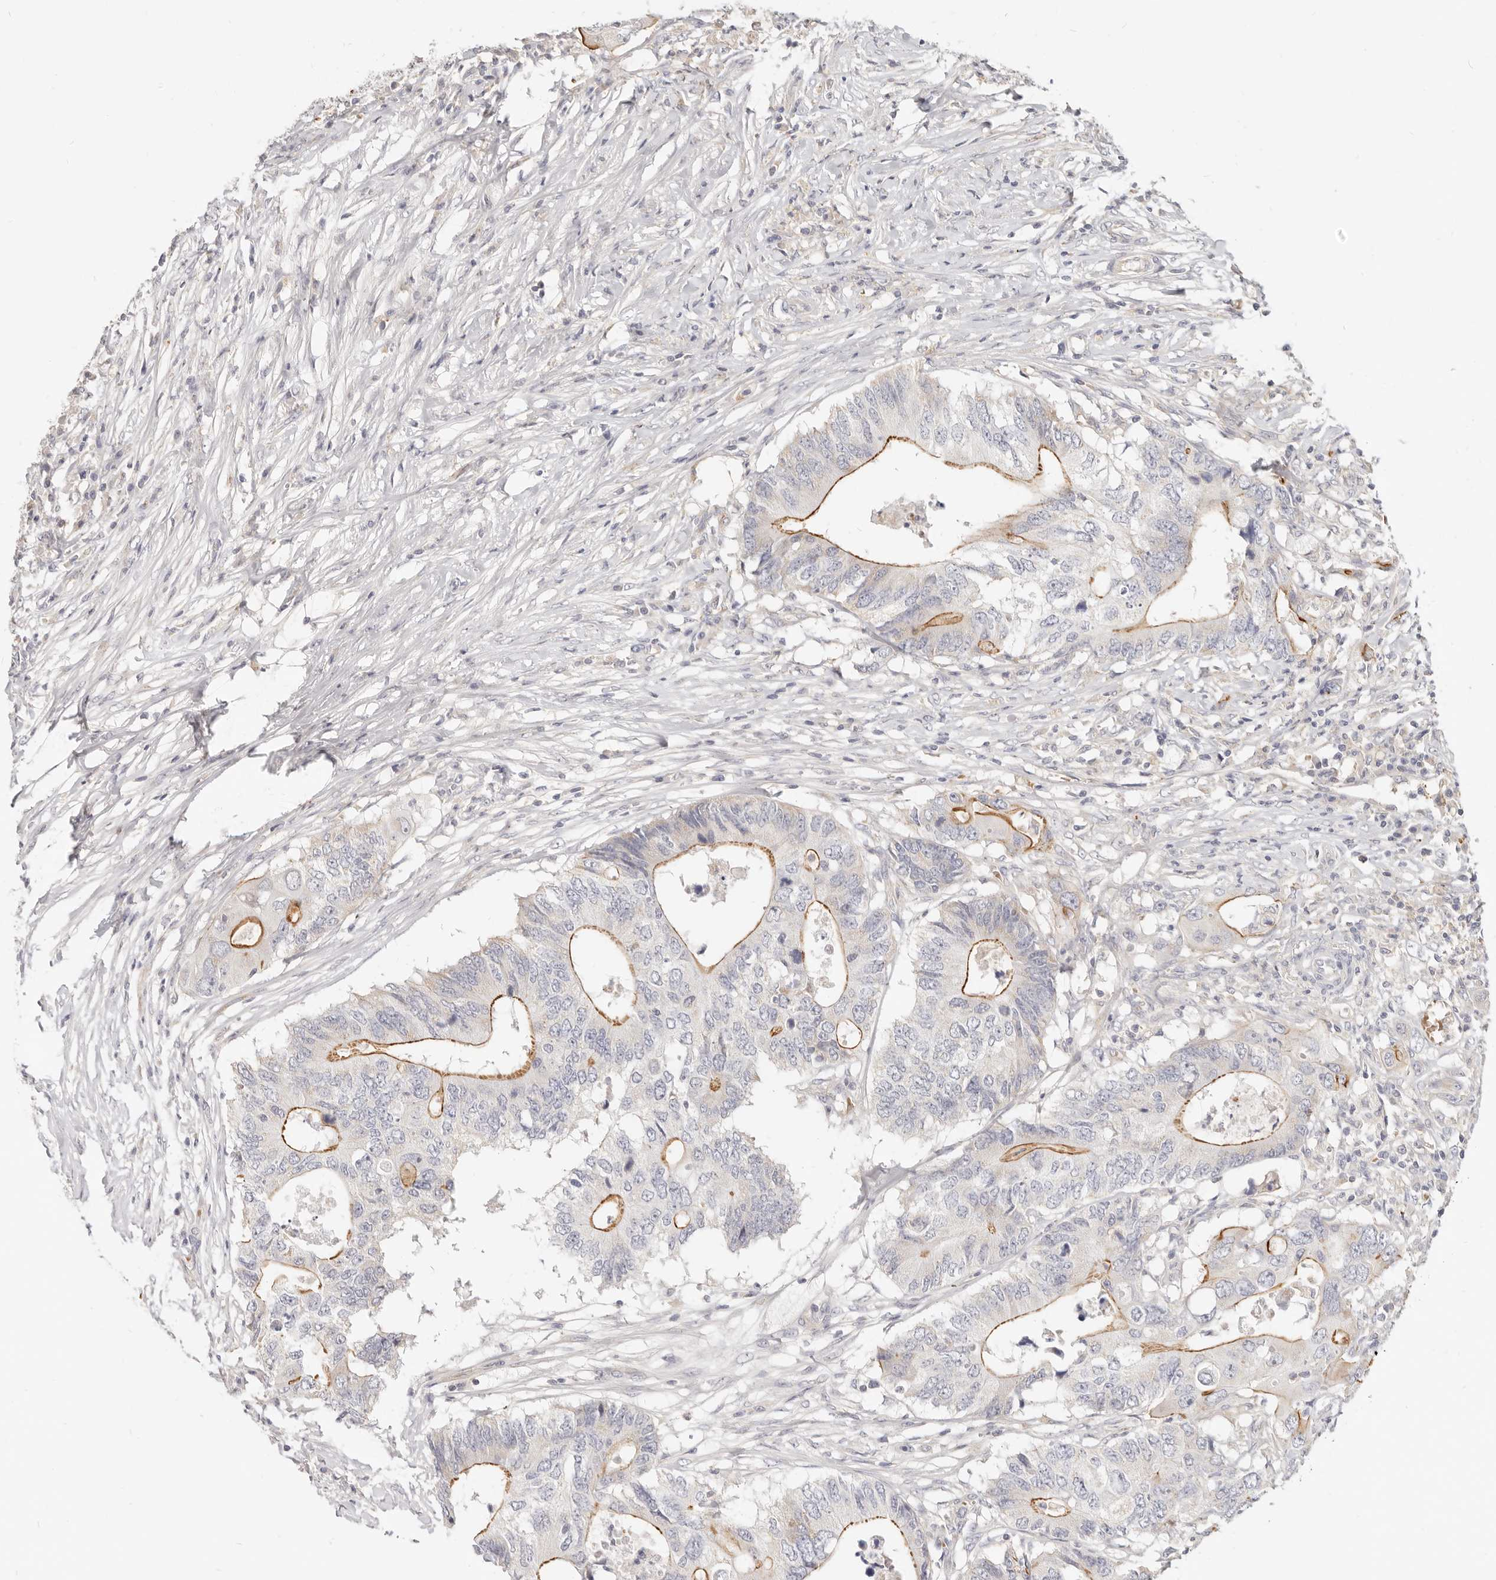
{"staining": {"intensity": "moderate", "quantity": "25%-75%", "location": "cytoplasmic/membranous"}, "tissue": "colorectal cancer", "cell_type": "Tumor cells", "image_type": "cancer", "snomed": [{"axis": "morphology", "description": "Adenocarcinoma, NOS"}, {"axis": "topography", "description": "Colon"}], "caption": "This photomicrograph displays immunohistochemistry staining of human colorectal adenocarcinoma, with medium moderate cytoplasmic/membranous staining in approximately 25%-75% of tumor cells.", "gene": "LTB4R2", "patient": {"sex": "male", "age": 71}}